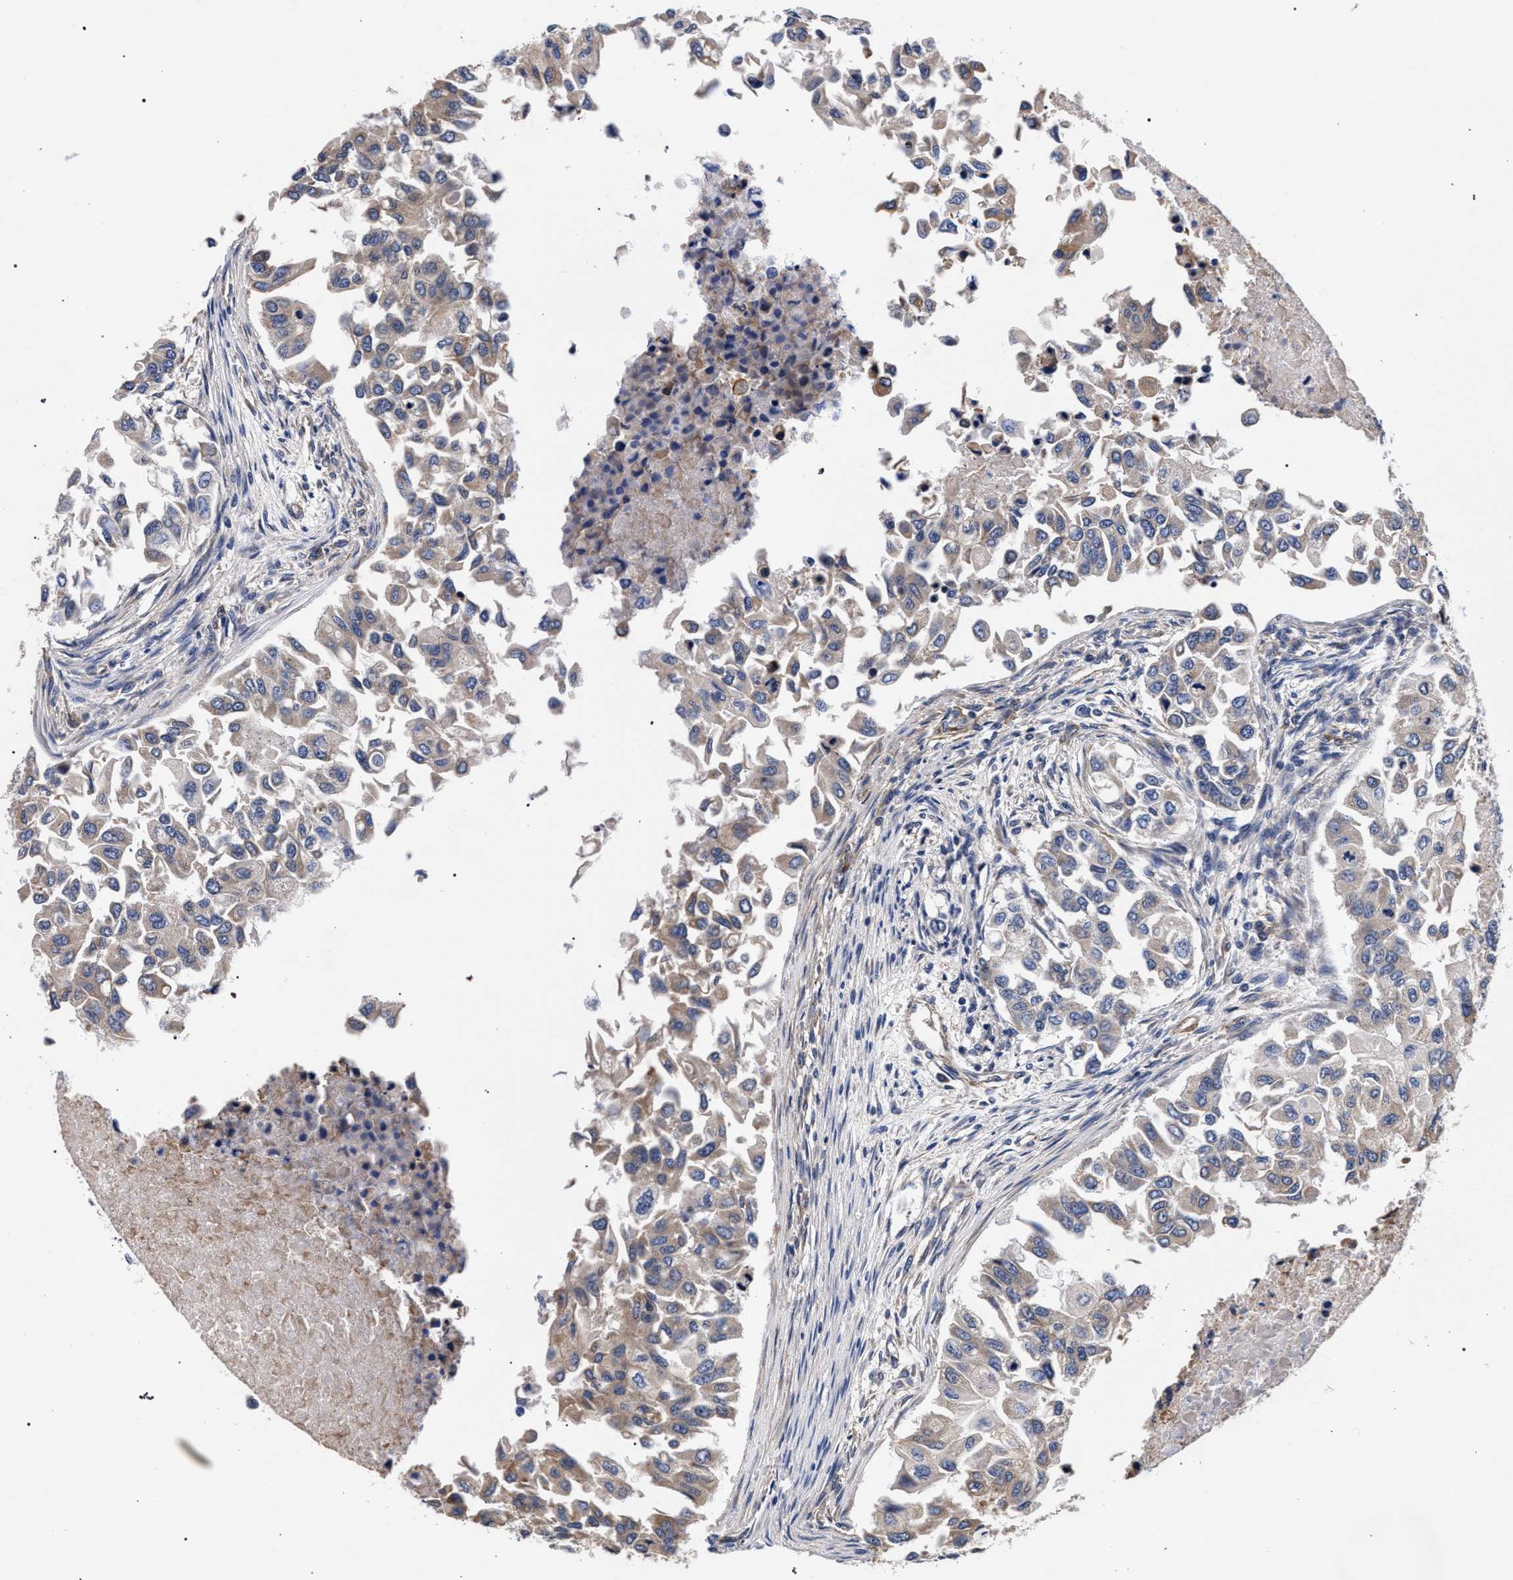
{"staining": {"intensity": "moderate", "quantity": "<25%", "location": "cytoplasmic/membranous"}, "tissue": "breast cancer", "cell_type": "Tumor cells", "image_type": "cancer", "snomed": [{"axis": "morphology", "description": "Normal tissue, NOS"}, {"axis": "morphology", "description": "Duct carcinoma"}, {"axis": "topography", "description": "Breast"}], "caption": "Immunohistochemistry (IHC) (DAB) staining of breast cancer (infiltrating ductal carcinoma) shows moderate cytoplasmic/membranous protein staining in about <25% of tumor cells. The staining was performed using DAB (3,3'-diaminobenzidine) to visualize the protein expression in brown, while the nuclei were stained in blue with hematoxylin (Magnification: 20x).", "gene": "CFAP95", "patient": {"sex": "female", "age": 49}}